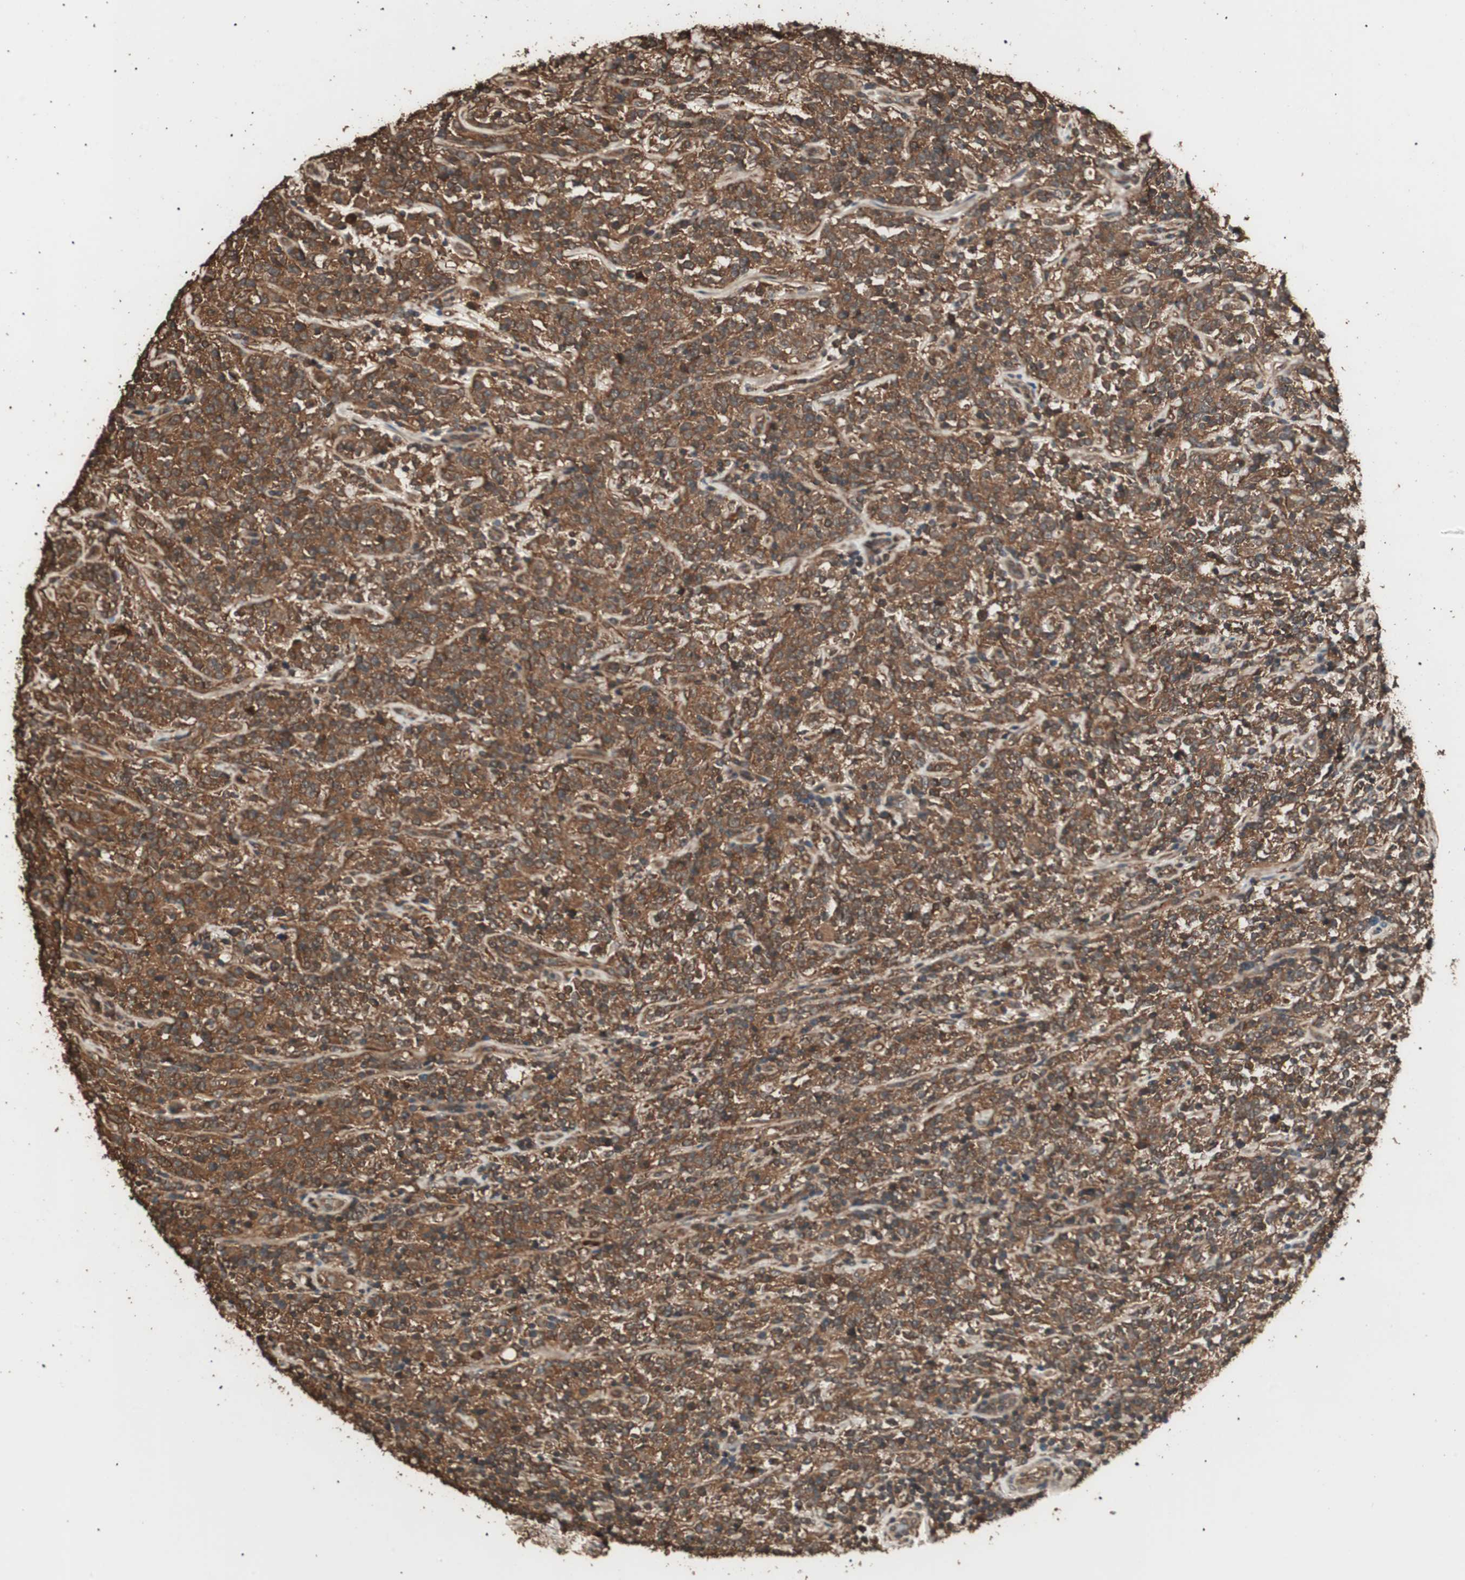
{"staining": {"intensity": "moderate", "quantity": ">75%", "location": "cytoplasmic/membranous"}, "tissue": "lymphoma", "cell_type": "Tumor cells", "image_type": "cancer", "snomed": [{"axis": "morphology", "description": "Malignant lymphoma, non-Hodgkin's type, High grade"}, {"axis": "topography", "description": "Soft tissue"}], "caption": "Lymphoma tissue displays moderate cytoplasmic/membranous staining in approximately >75% of tumor cells (DAB = brown stain, brightfield microscopy at high magnification).", "gene": "CCN4", "patient": {"sex": "male", "age": 18}}